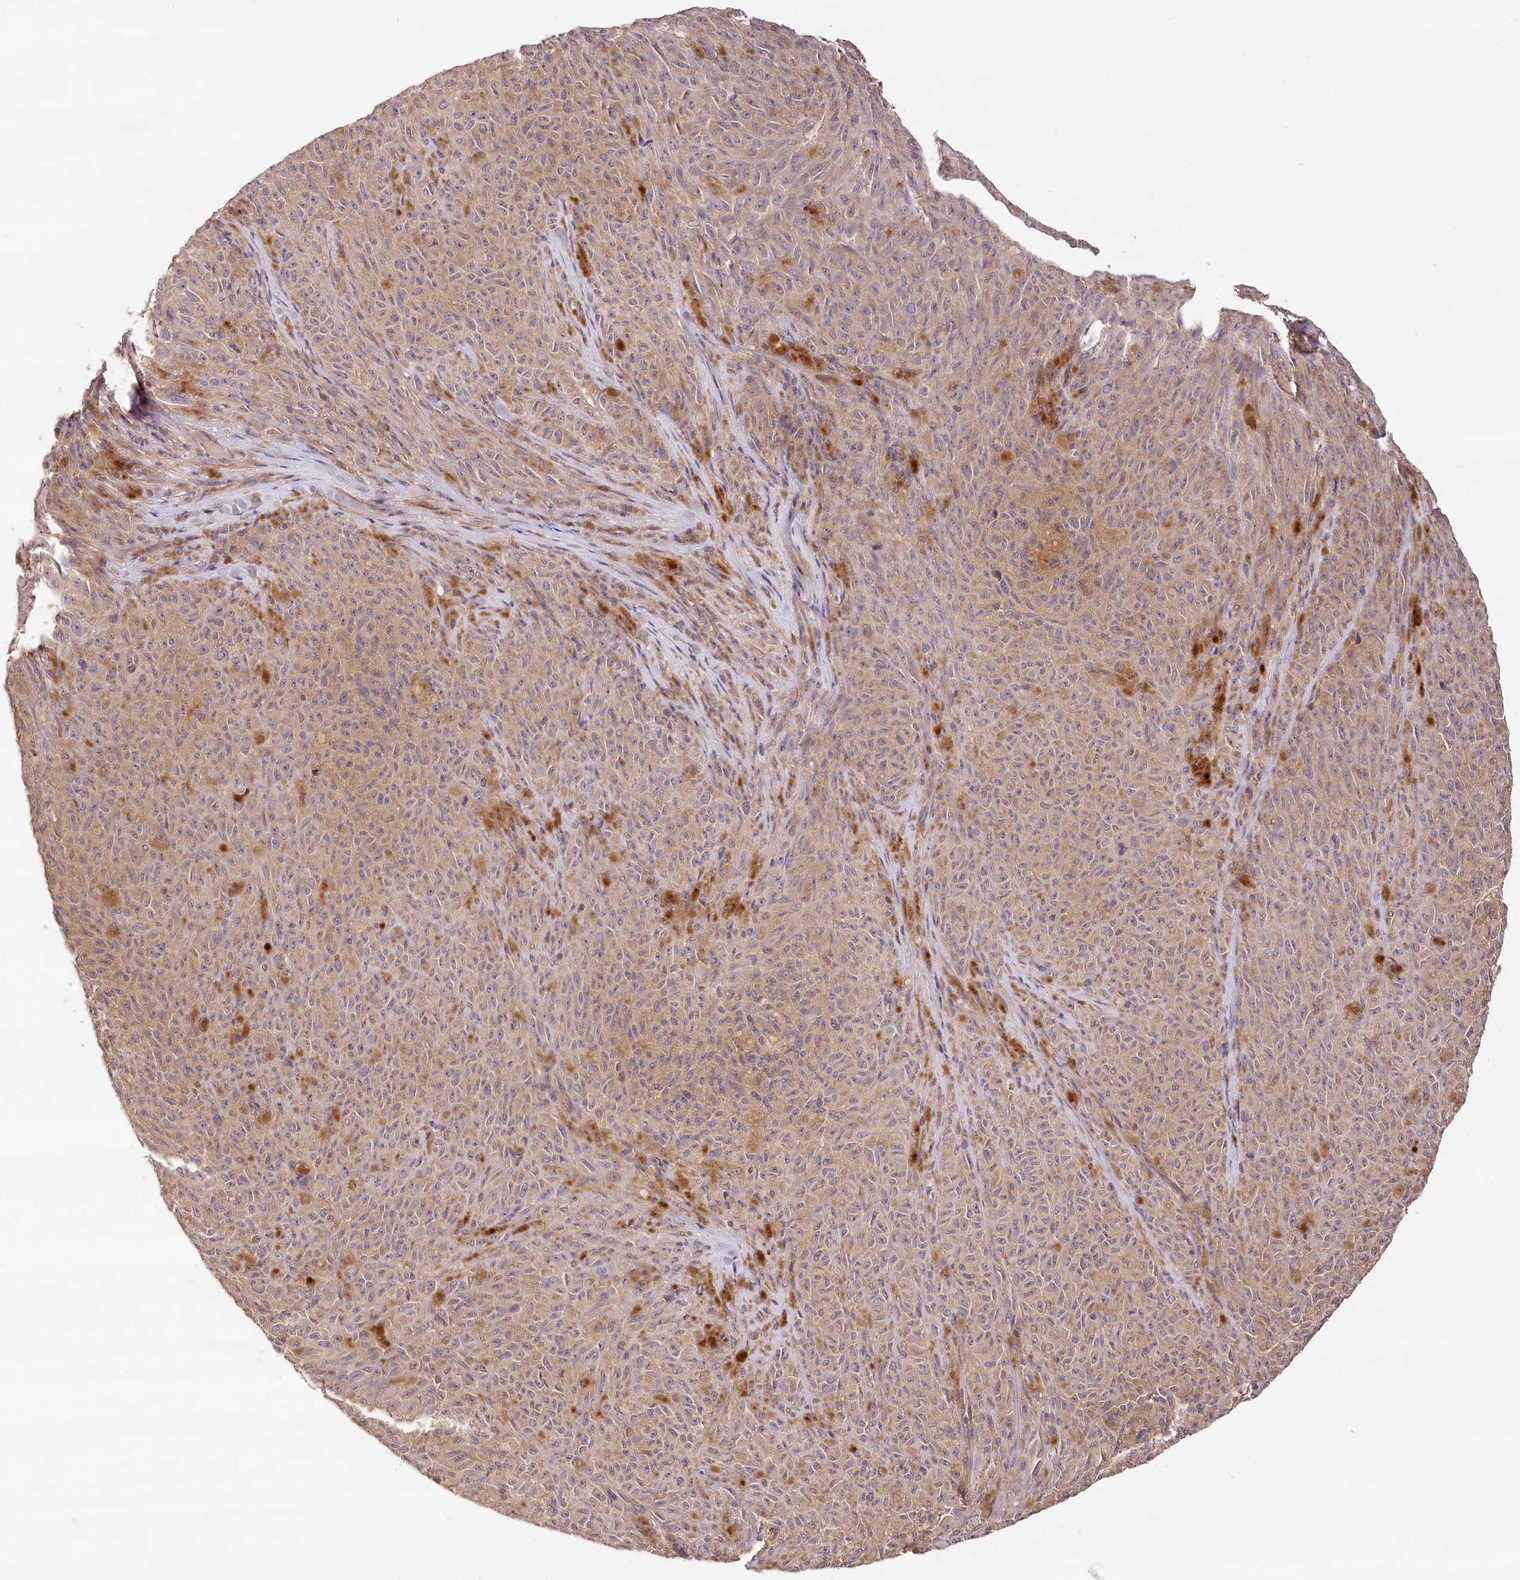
{"staining": {"intensity": "weak", "quantity": ">75%", "location": "cytoplasmic/membranous"}, "tissue": "melanoma", "cell_type": "Tumor cells", "image_type": "cancer", "snomed": [{"axis": "morphology", "description": "Malignant melanoma, NOS"}, {"axis": "topography", "description": "Skin"}], "caption": "A histopathology image showing weak cytoplasmic/membranous staining in about >75% of tumor cells in melanoma, as visualized by brown immunohistochemical staining.", "gene": "LSS", "patient": {"sex": "female", "age": 82}}